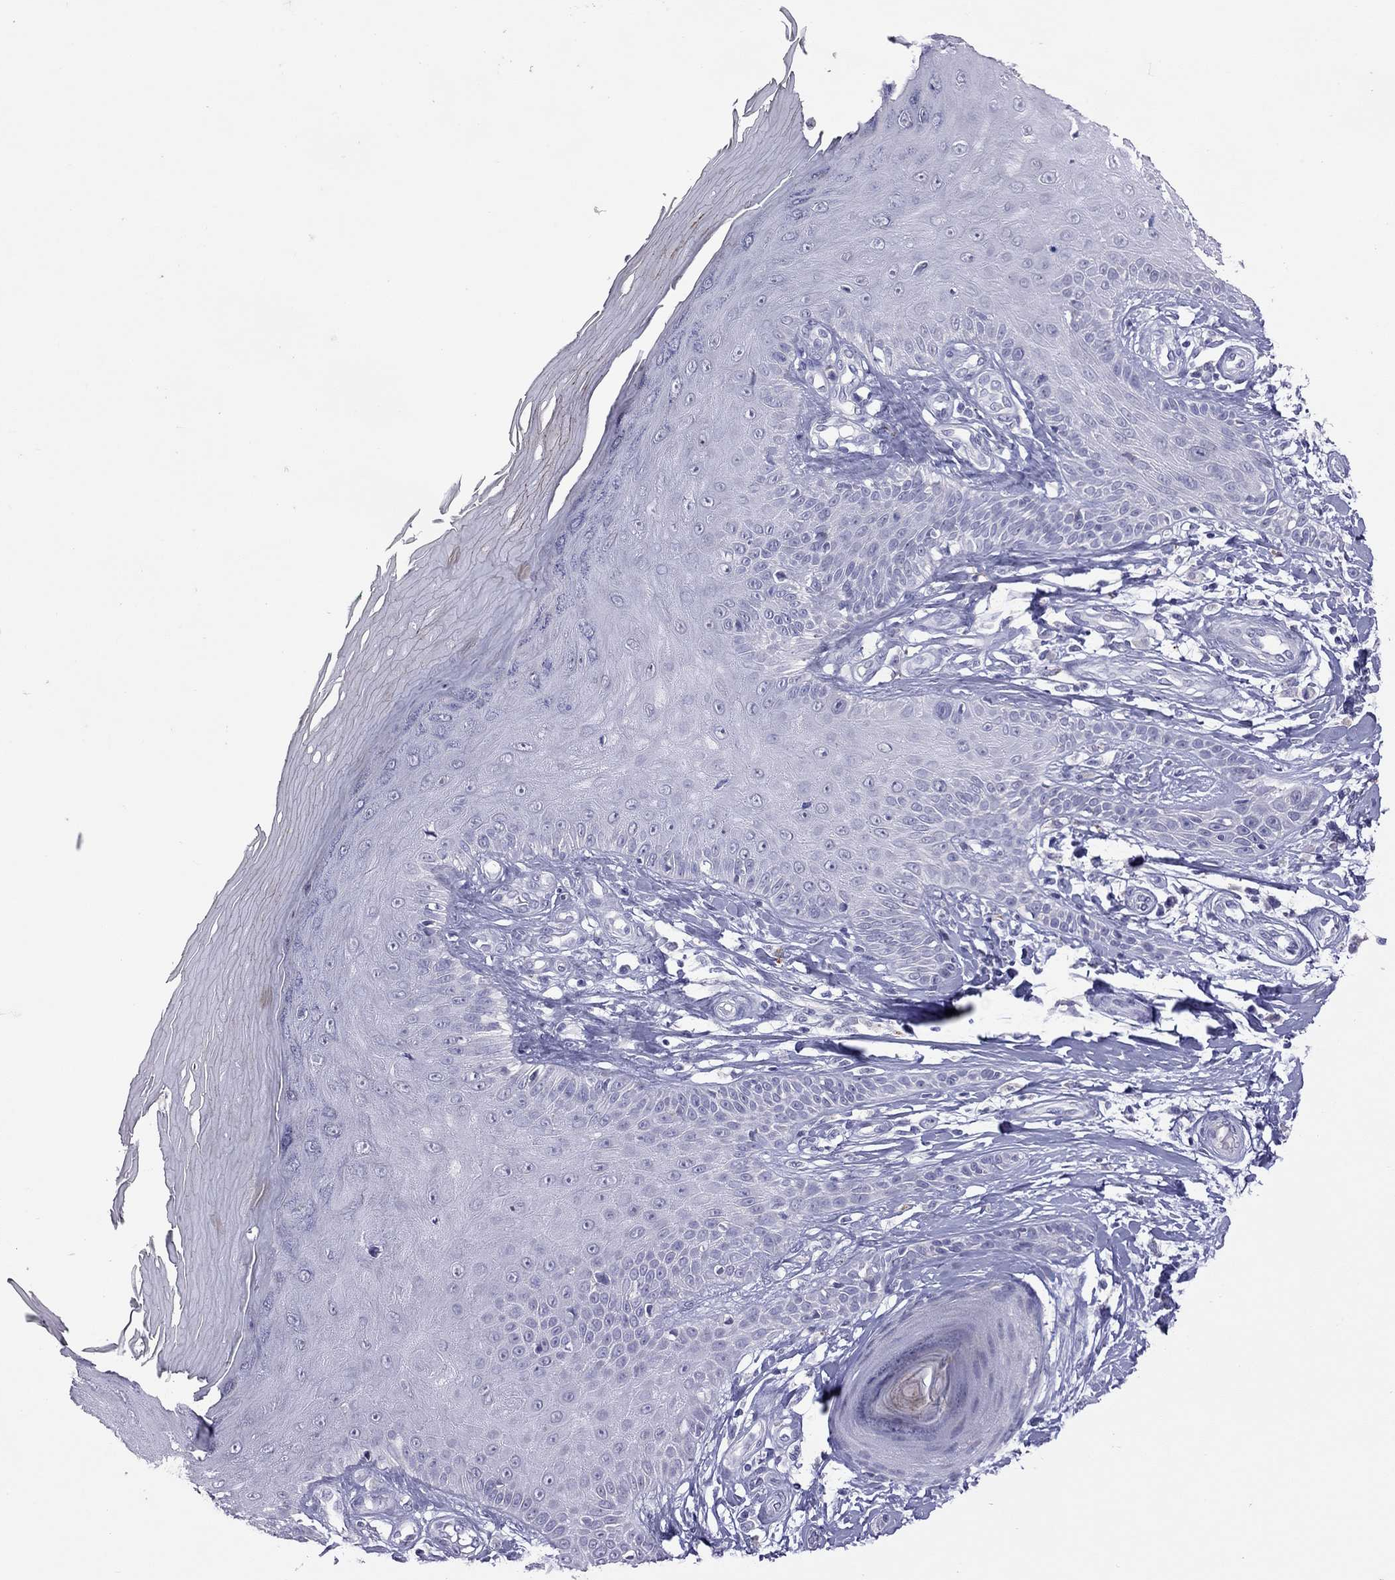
{"staining": {"intensity": "negative", "quantity": "none", "location": "none"}, "tissue": "skin", "cell_type": "Fibroblasts", "image_type": "normal", "snomed": [{"axis": "morphology", "description": "Normal tissue, NOS"}, {"axis": "morphology", "description": "Inflammation, NOS"}, {"axis": "morphology", "description": "Fibrosis, NOS"}, {"axis": "topography", "description": "Skin"}], "caption": "IHC image of benign human skin stained for a protein (brown), which demonstrates no expression in fibroblasts.", "gene": "SLAMF1", "patient": {"sex": "male", "age": 71}}